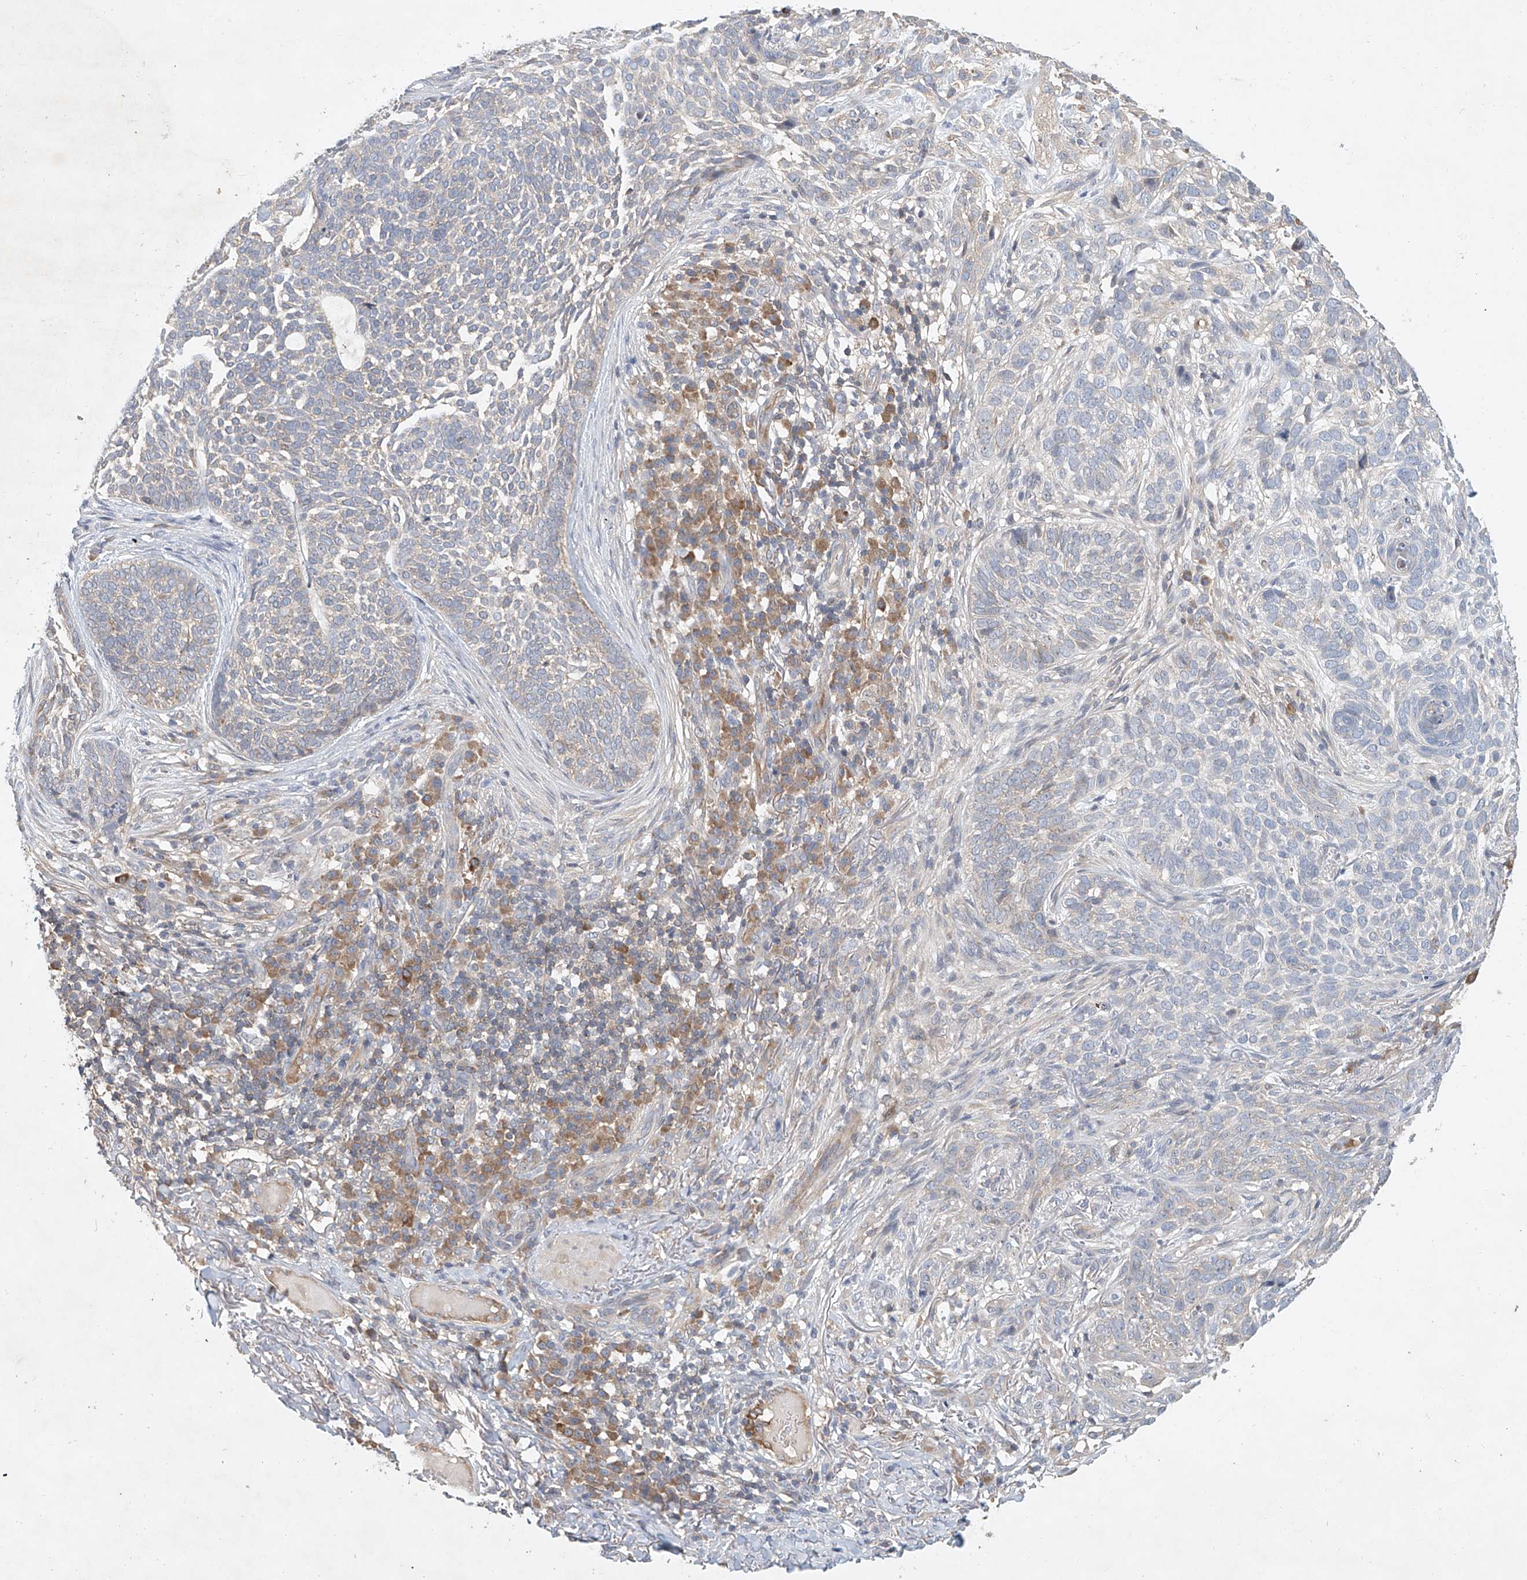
{"staining": {"intensity": "weak", "quantity": "<25%", "location": "cytoplasmic/membranous"}, "tissue": "skin cancer", "cell_type": "Tumor cells", "image_type": "cancer", "snomed": [{"axis": "morphology", "description": "Basal cell carcinoma"}, {"axis": "topography", "description": "Skin"}], "caption": "DAB immunohistochemical staining of human skin cancer shows no significant positivity in tumor cells. (DAB (3,3'-diaminobenzidine) immunohistochemistry visualized using brightfield microscopy, high magnification).", "gene": "CARMIL1", "patient": {"sex": "female", "age": 64}}